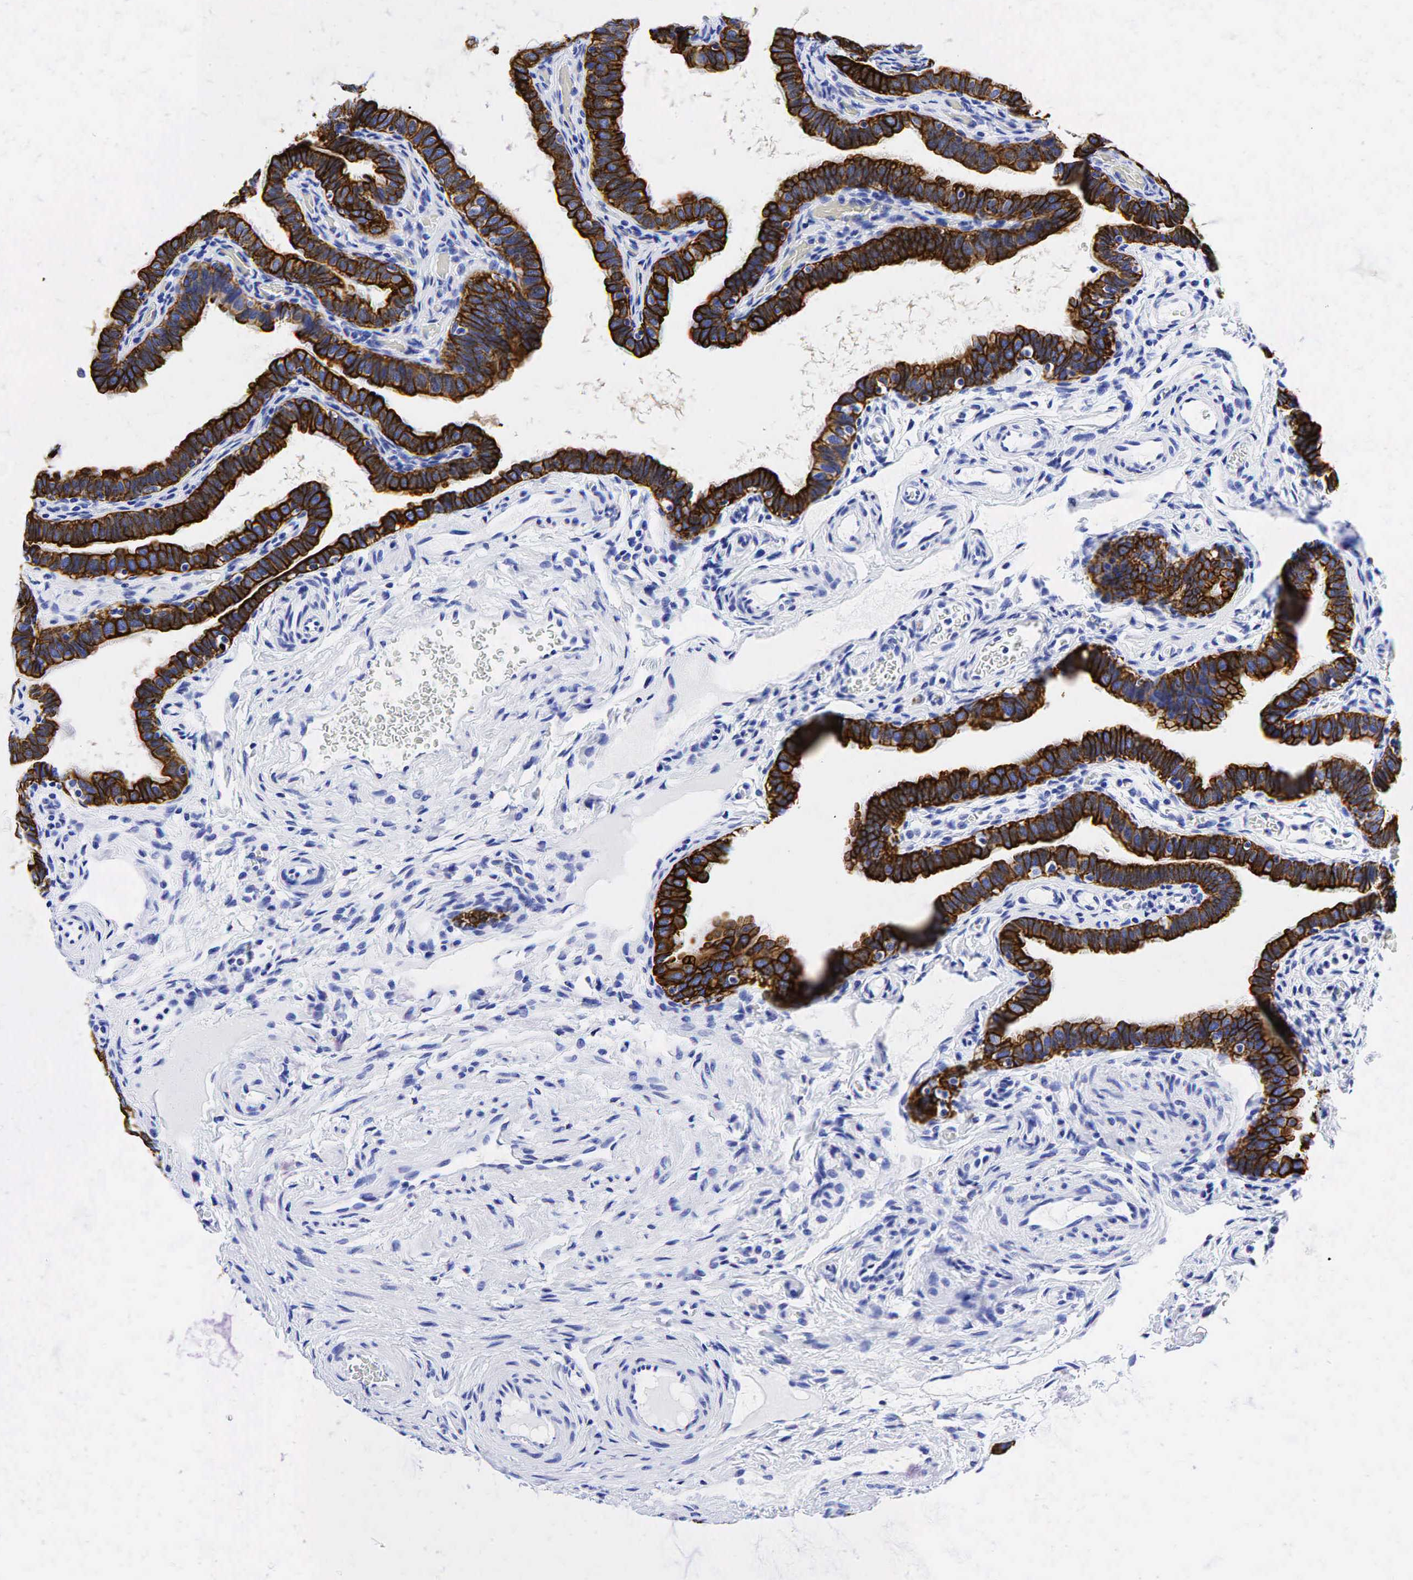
{"staining": {"intensity": "strong", "quantity": ">75%", "location": "cytoplasmic/membranous"}, "tissue": "fallopian tube", "cell_type": "Glandular cells", "image_type": "normal", "snomed": [{"axis": "morphology", "description": "Normal tissue, NOS"}, {"axis": "topography", "description": "Vagina"}, {"axis": "topography", "description": "Fallopian tube"}], "caption": "Immunohistochemistry photomicrograph of unremarkable human fallopian tube stained for a protein (brown), which shows high levels of strong cytoplasmic/membranous staining in approximately >75% of glandular cells.", "gene": "KRT19", "patient": {"sex": "female", "age": 38}}